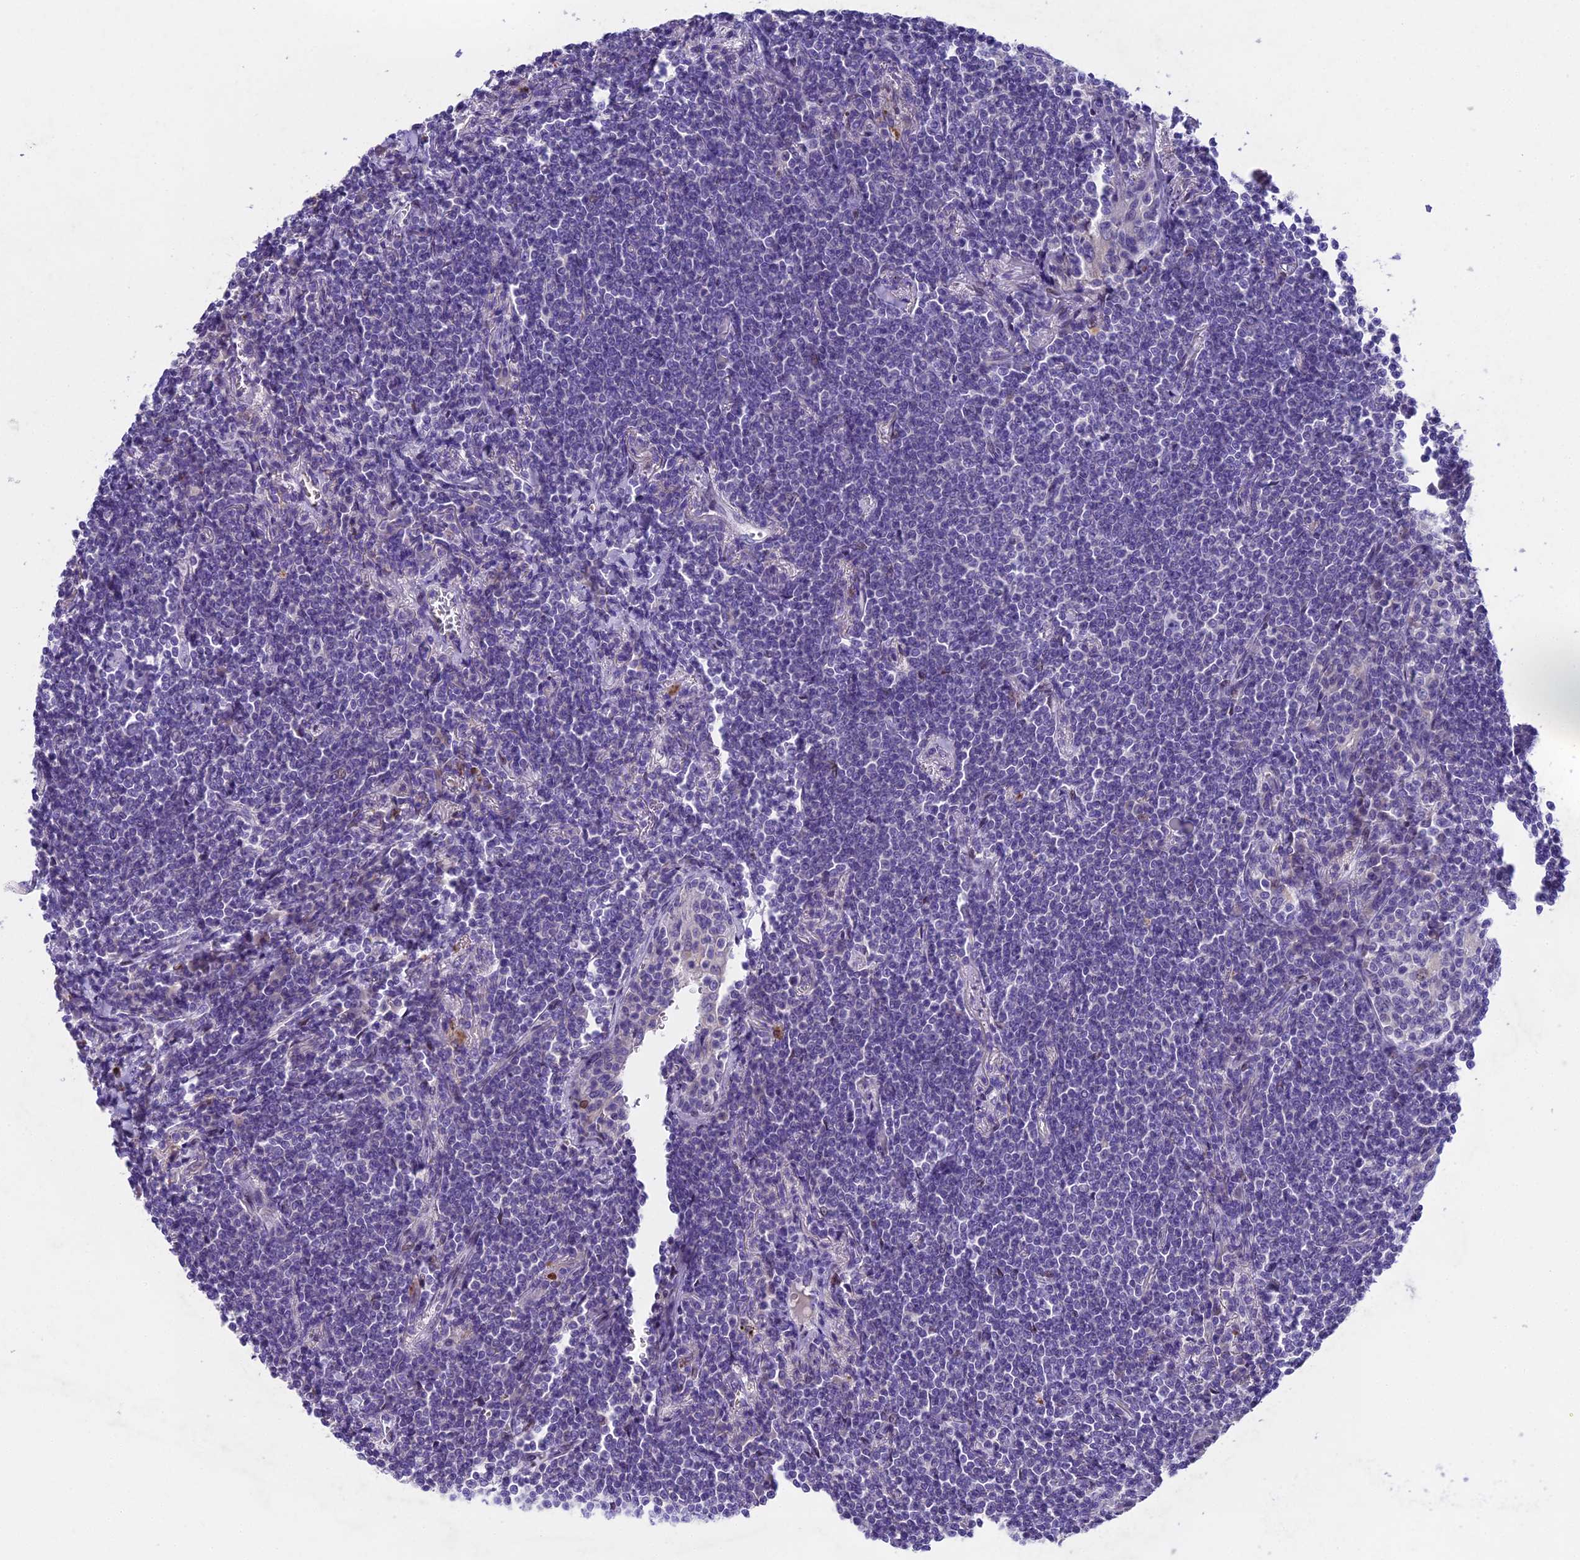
{"staining": {"intensity": "negative", "quantity": "none", "location": "none"}, "tissue": "lymphoma", "cell_type": "Tumor cells", "image_type": "cancer", "snomed": [{"axis": "morphology", "description": "Malignant lymphoma, non-Hodgkin's type, Low grade"}, {"axis": "topography", "description": "Lung"}], "caption": "DAB immunohistochemical staining of human malignant lymphoma, non-Hodgkin's type (low-grade) reveals no significant positivity in tumor cells. (DAB IHC with hematoxylin counter stain).", "gene": "IFT140", "patient": {"sex": "female", "age": 71}}